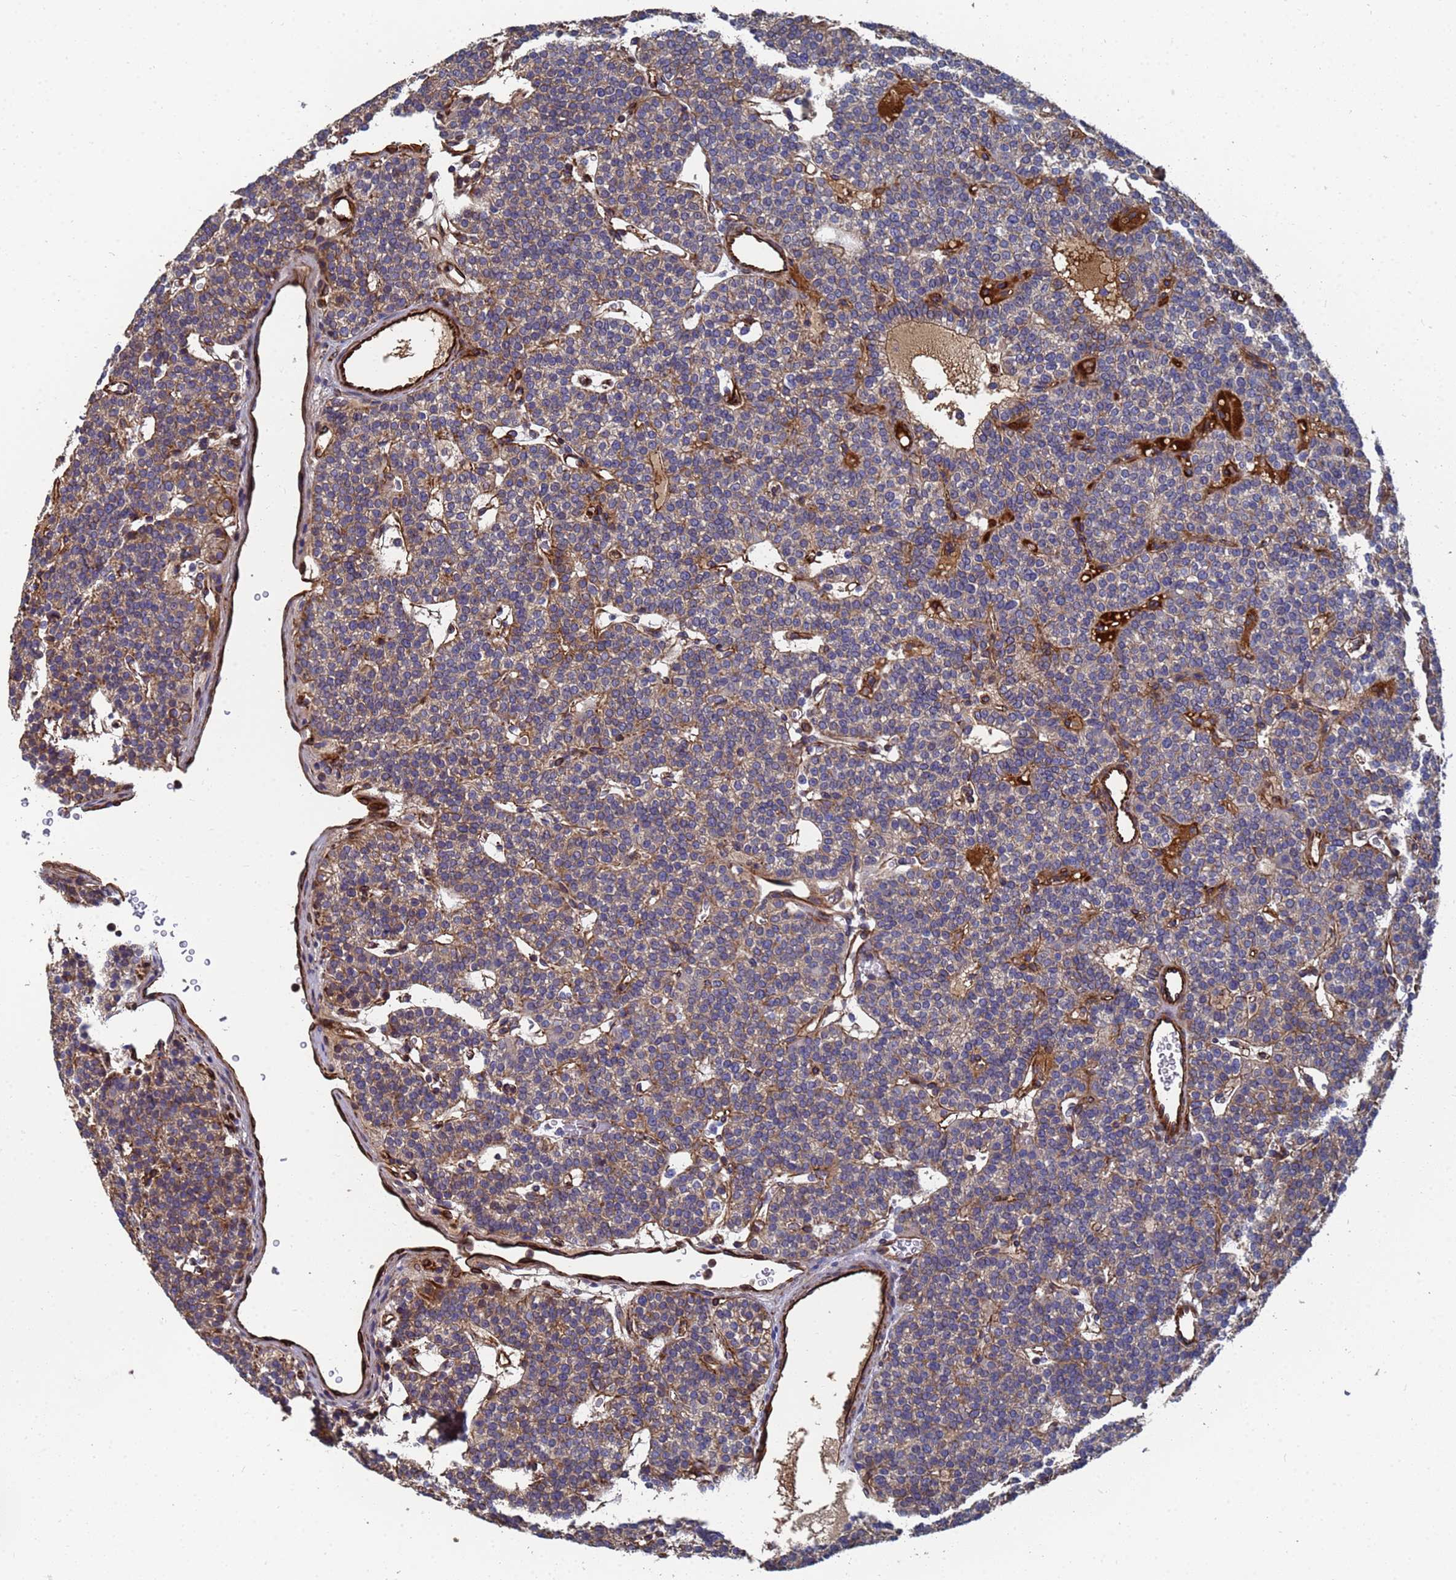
{"staining": {"intensity": "weak", "quantity": "25%-75%", "location": "cytoplasmic/membranous"}, "tissue": "parathyroid gland", "cell_type": "Glandular cells", "image_type": "normal", "snomed": [{"axis": "morphology", "description": "Normal tissue, NOS"}, {"axis": "topography", "description": "Parathyroid gland"}], "caption": "Normal parathyroid gland exhibits weak cytoplasmic/membranous expression in approximately 25%-75% of glandular cells.", "gene": "SYT13", "patient": {"sex": "male", "age": 83}}